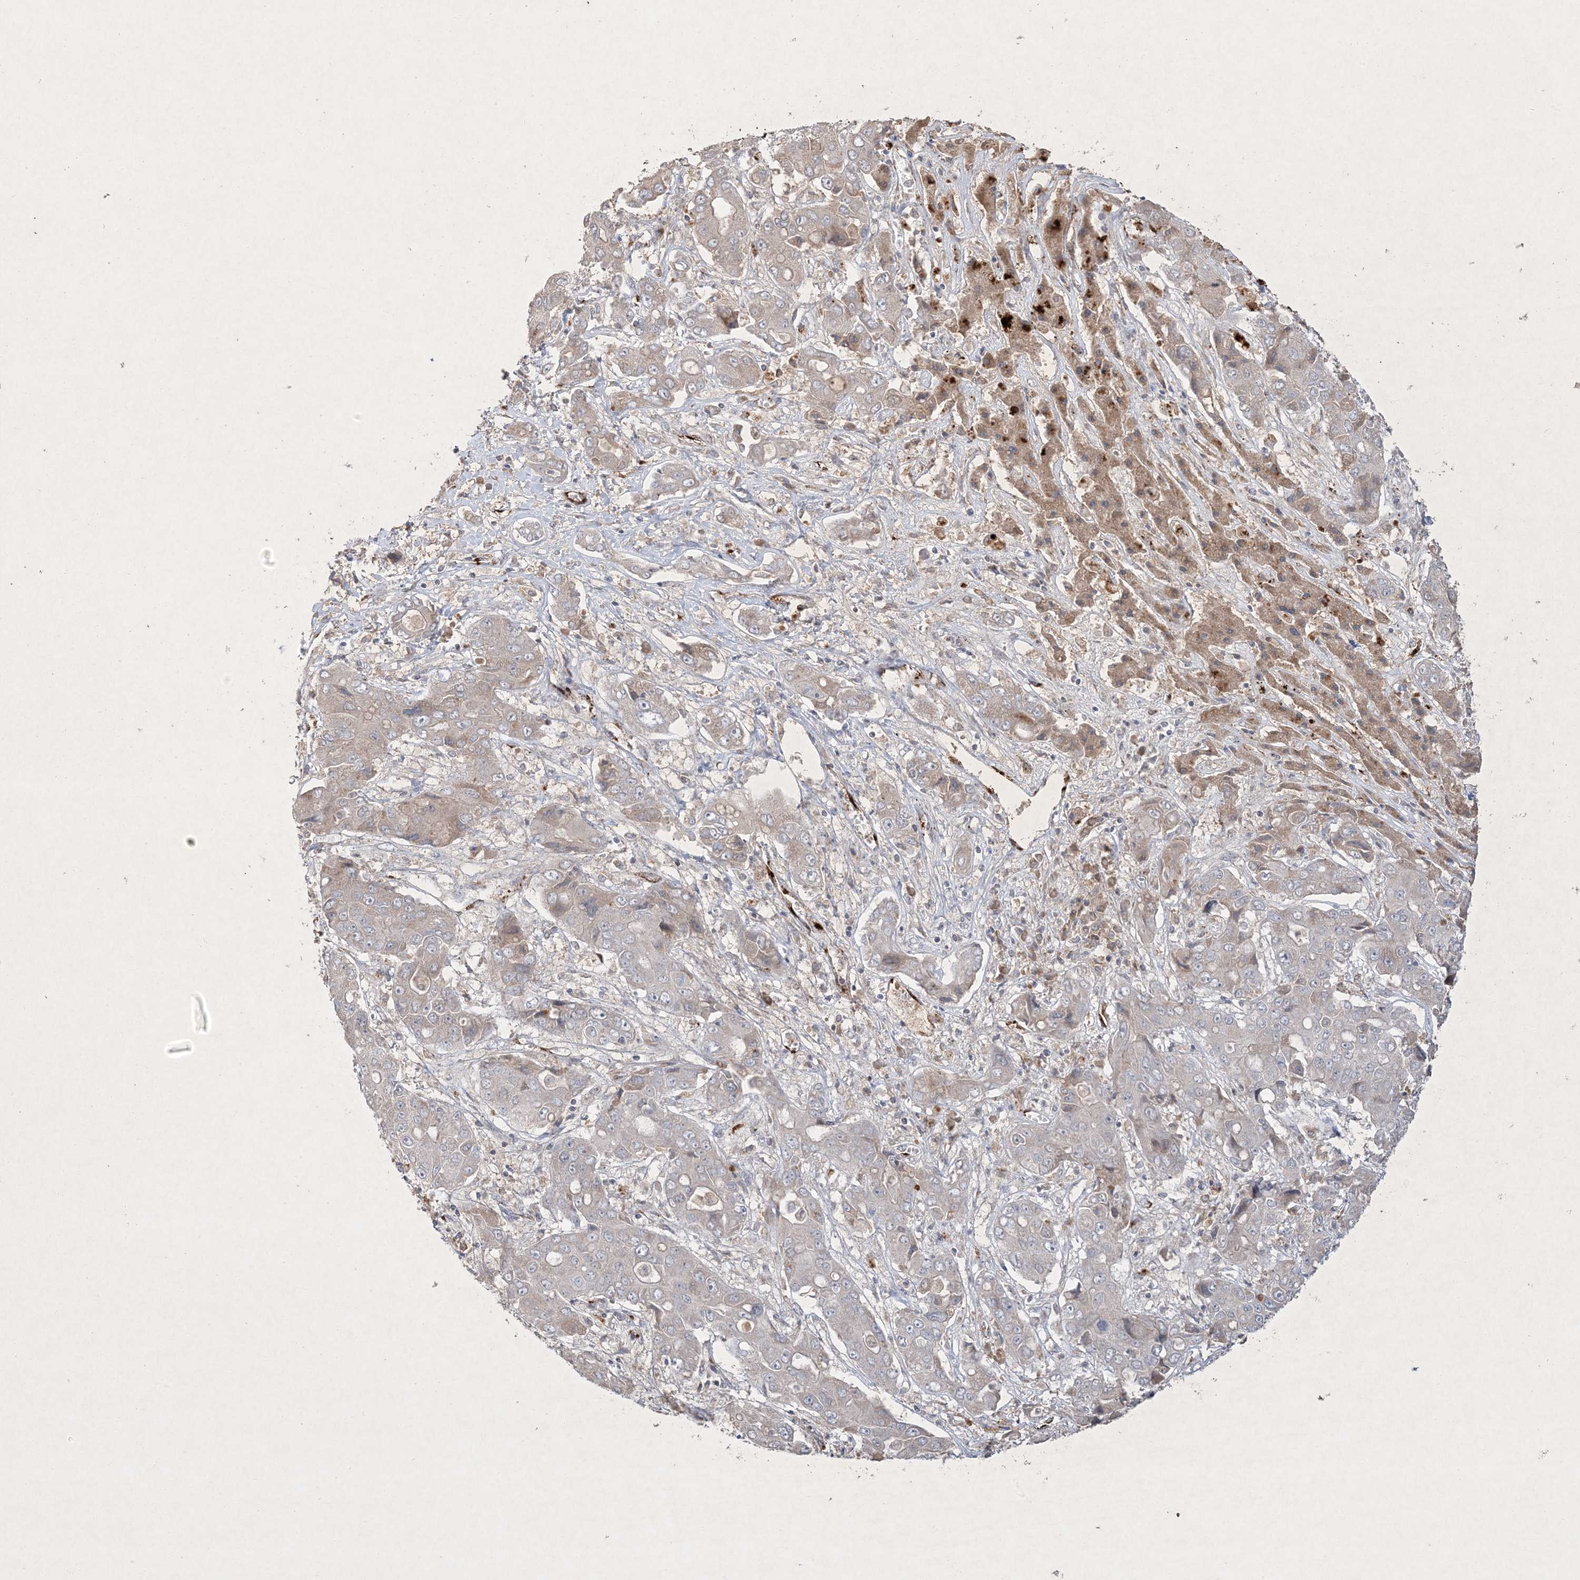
{"staining": {"intensity": "negative", "quantity": "none", "location": "none"}, "tissue": "liver cancer", "cell_type": "Tumor cells", "image_type": "cancer", "snomed": [{"axis": "morphology", "description": "Cholangiocarcinoma"}, {"axis": "topography", "description": "Liver"}], "caption": "DAB (3,3'-diaminobenzidine) immunohistochemical staining of liver cancer exhibits no significant positivity in tumor cells.", "gene": "PRSS36", "patient": {"sex": "male", "age": 67}}